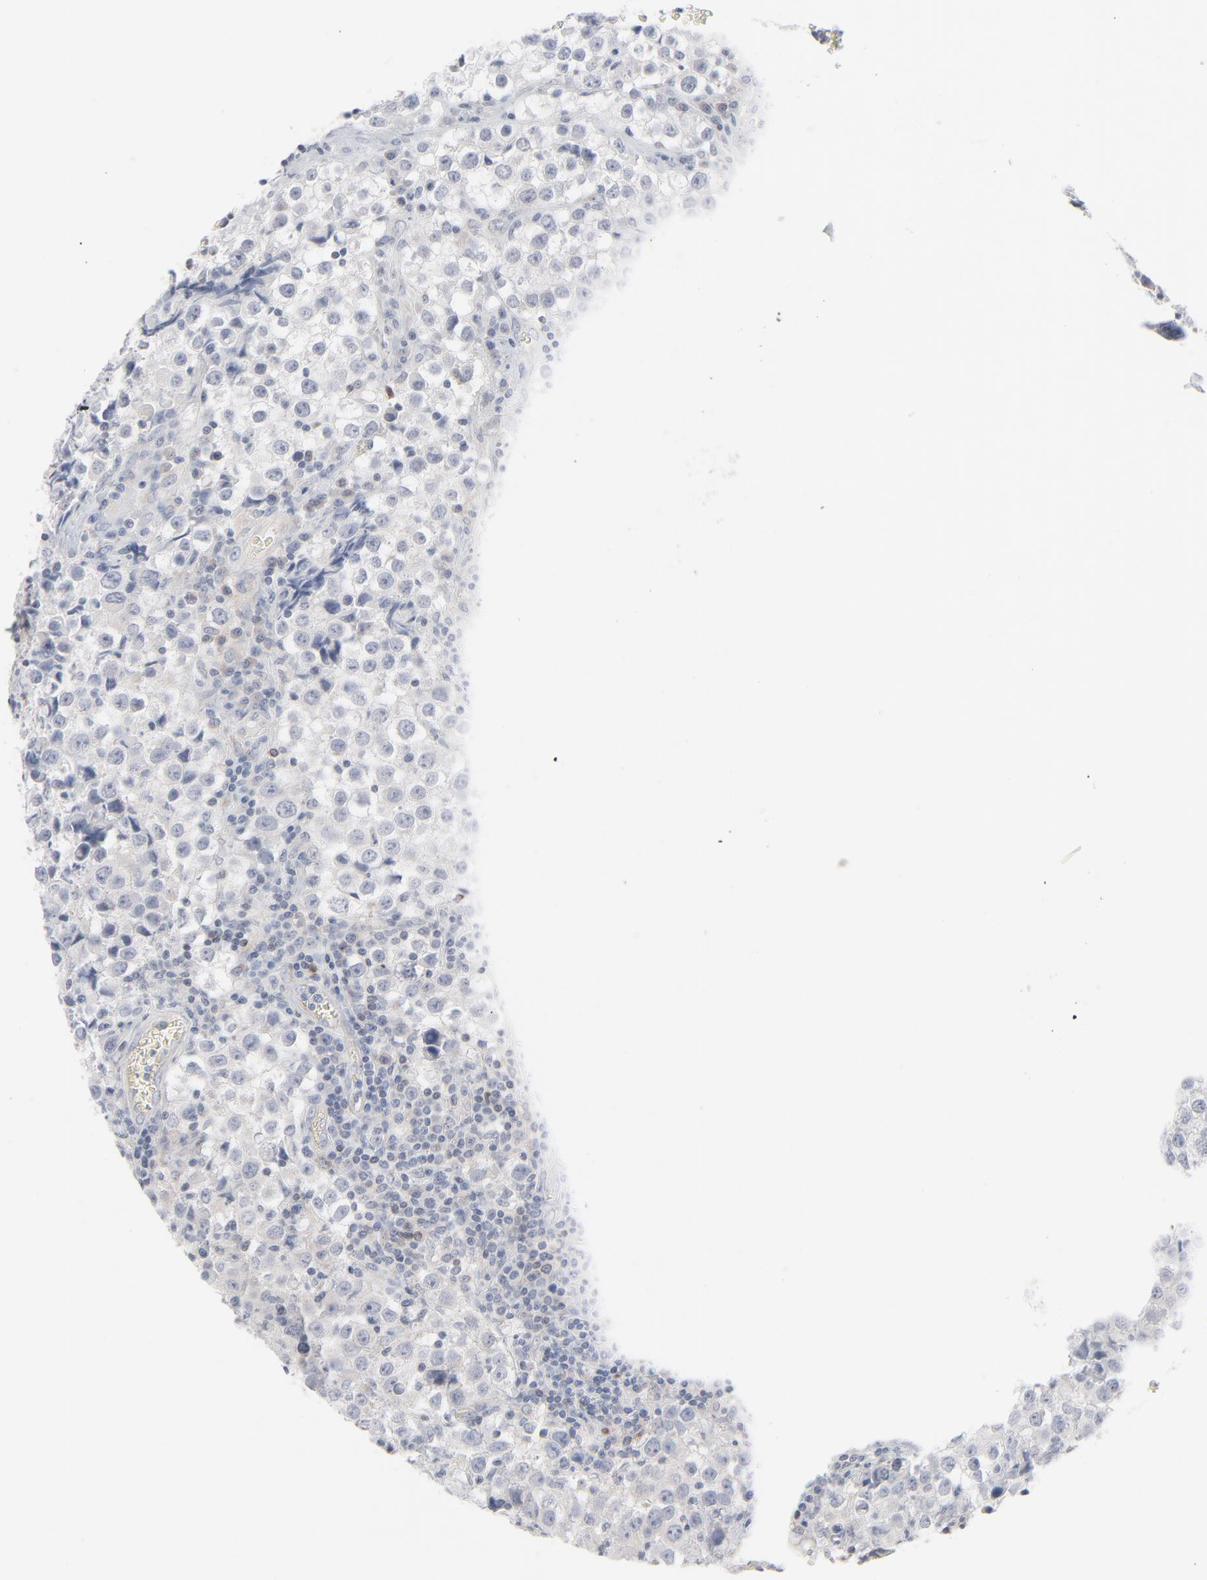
{"staining": {"intensity": "negative", "quantity": "none", "location": "none"}, "tissue": "testis cancer", "cell_type": "Tumor cells", "image_type": "cancer", "snomed": [{"axis": "morphology", "description": "Seminoma, NOS"}, {"axis": "topography", "description": "Testis"}], "caption": "Tumor cells show no significant expression in testis seminoma.", "gene": "KDSR", "patient": {"sex": "male", "age": 32}}